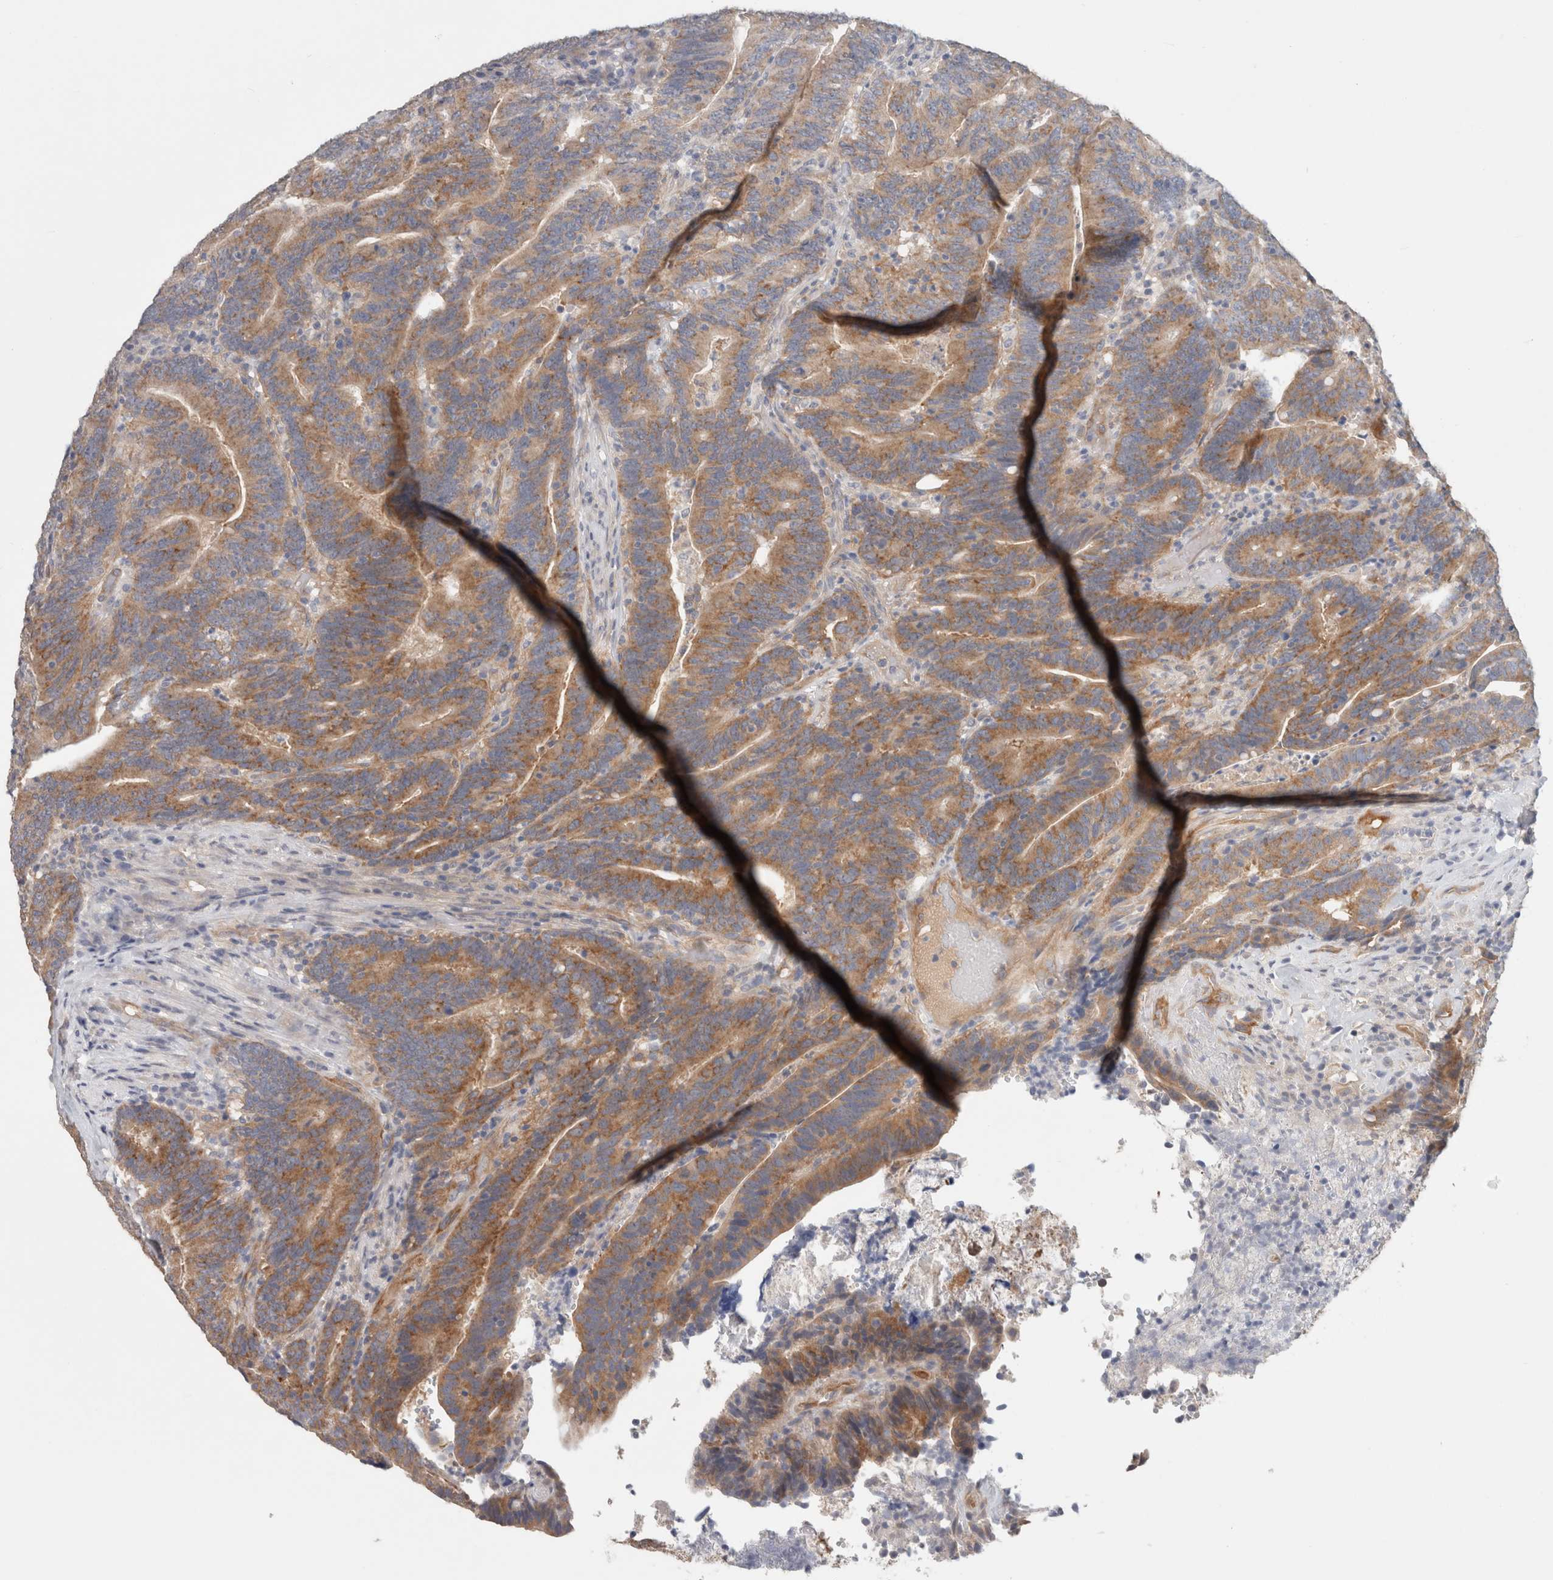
{"staining": {"intensity": "moderate", "quantity": ">75%", "location": "cytoplasmic/membranous"}, "tissue": "colorectal cancer", "cell_type": "Tumor cells", "image_type": "cancer", "snomed": [{"axis": "morphology", "description": "Adenocarcinoma, NOS"}, {"axis": "topography", "description": "Colon"}], "caption": "Human colorectal adenocarcinoma stained with a protein marker reveals moderate staining in tumor cells.", "gene": "RASAL2", "patient": {"sex": "female", "age": 66}}